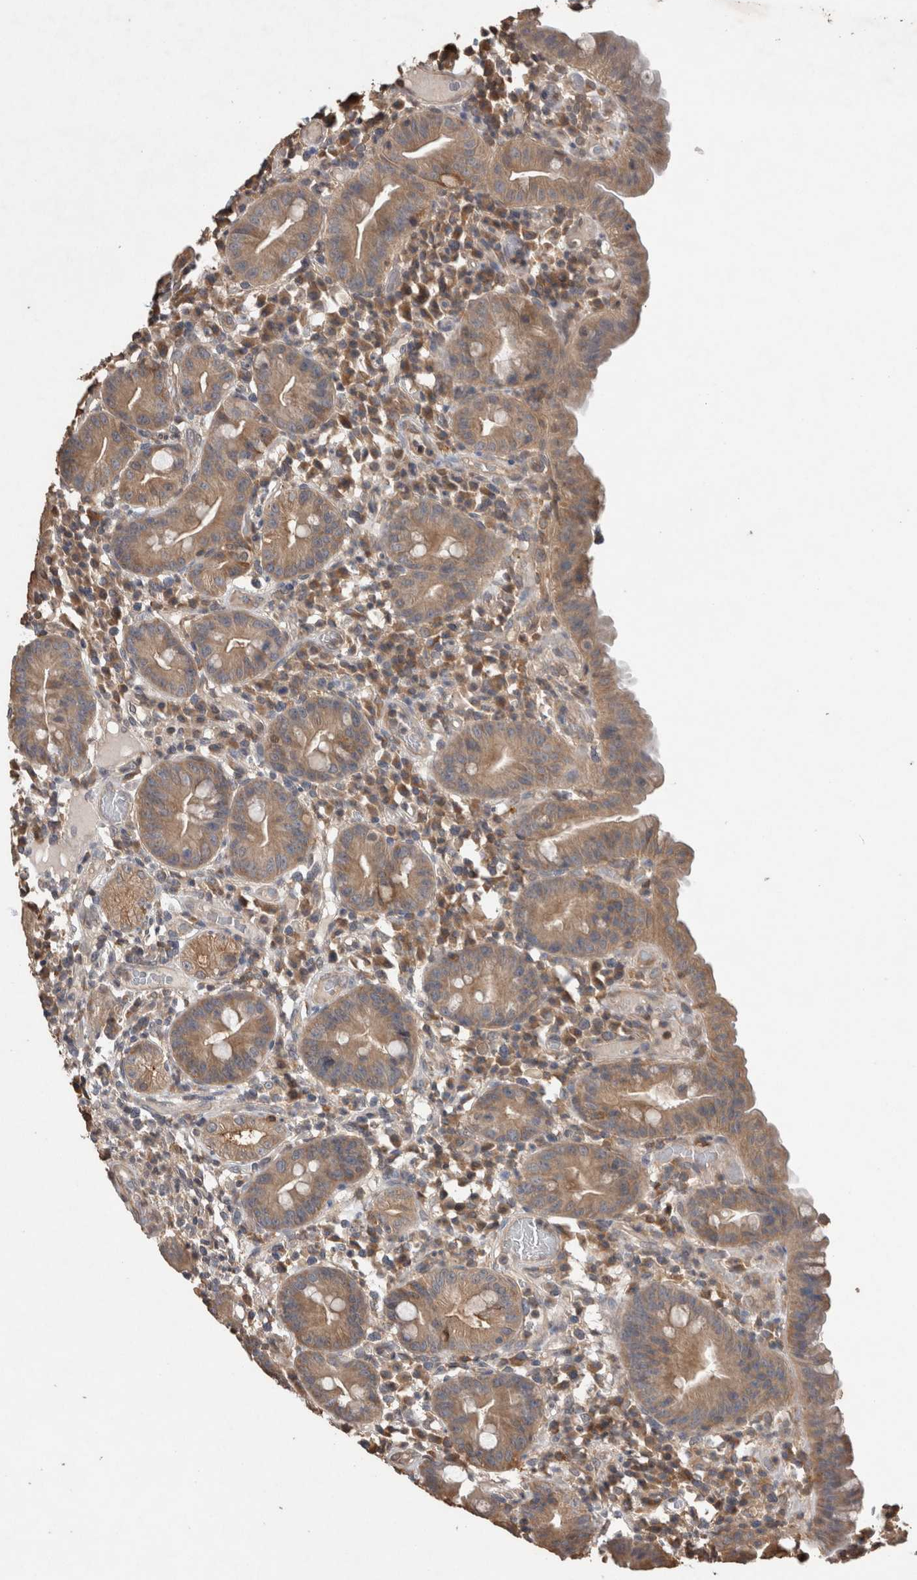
{"staining": {"intensity": "moderate", "quantity": ">75%", "location": "cytoplasmic/membranous"}, "tissue": "duodenum", "cell_type": "Glandular cells", "image_type": "normal", "snomed": [{"axis": "morphology", "description": "Normal tissue, NOS"}, {"axis": "topography", "description": "Duodenum"}], "caption": "High-magnification brightfield microscopy of normal duodenum stained with DAB (brown) and counterstained with hematoxylin (blue). glandular cells exhibit moderate cytoplasmic/membranous staining is seen in about>75% of cells.", "gene": "TRIM5", "patient": {"sex": "male", "age": 50}}